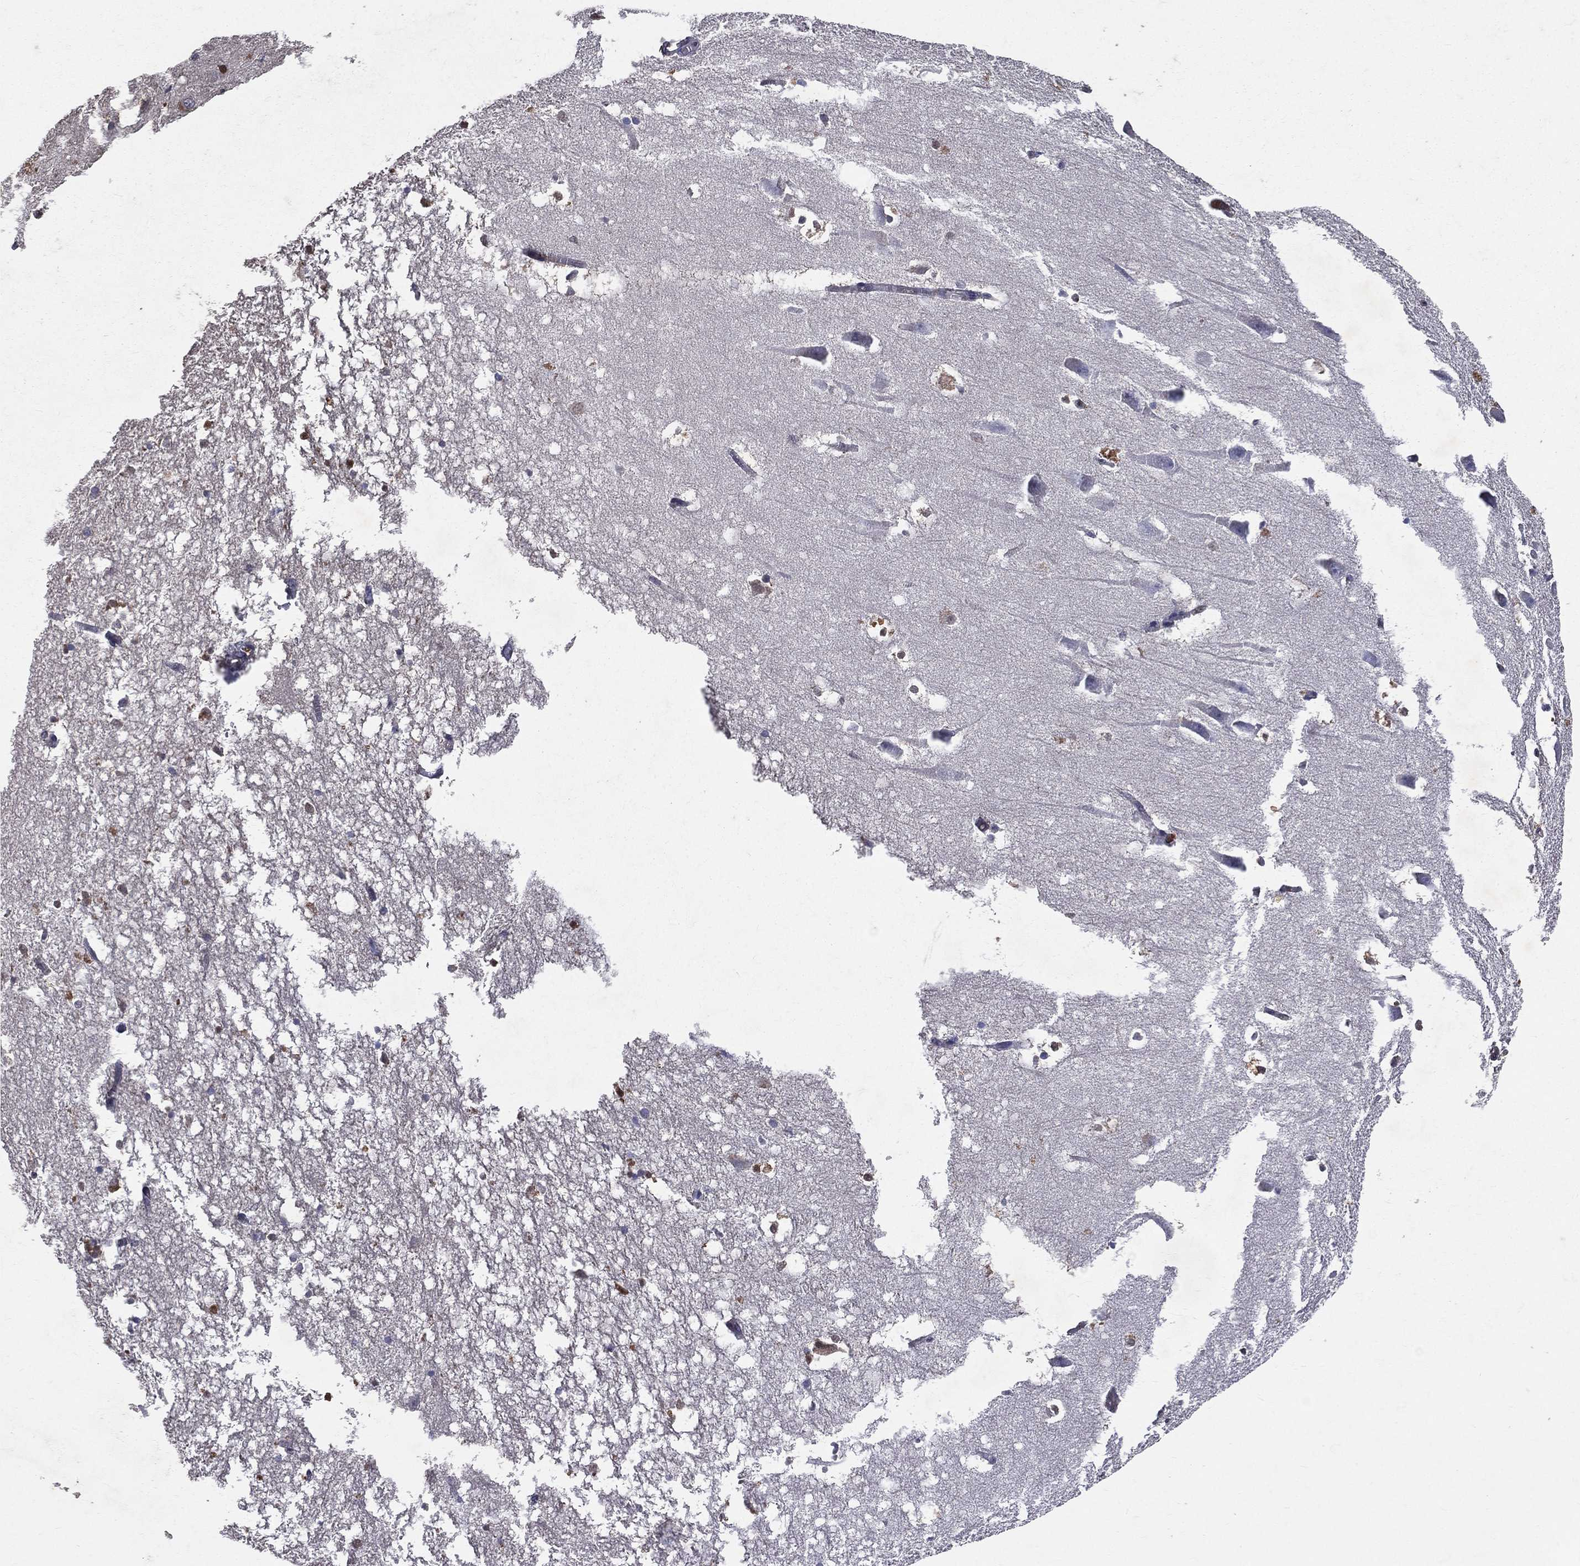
{"staining": {"intensity": "moderate", "quantity": "<25%", "location": "nuclear"}, "tissue": "hippocampus", "cell_type": "Glial cells", "image_type": "normal", "snomed": [{"axis": "morphology", "description": "Normal tissue, NOS"}, {"axis": "topography", "description": "Lateral ventricle wall"}, {"axis": "topography", "description": "Hippocampus"}], "caption": "Immunohistochemical staining of unremarkable human hippocampus demonstrates moderate nuclear protein positivity in approximately <25% of glial cells. (brown staining indicates protein expression, while blue staining denotes nuclei).", "gene": "GMPR2", "patient": {"sex": "female", "age": 63}}